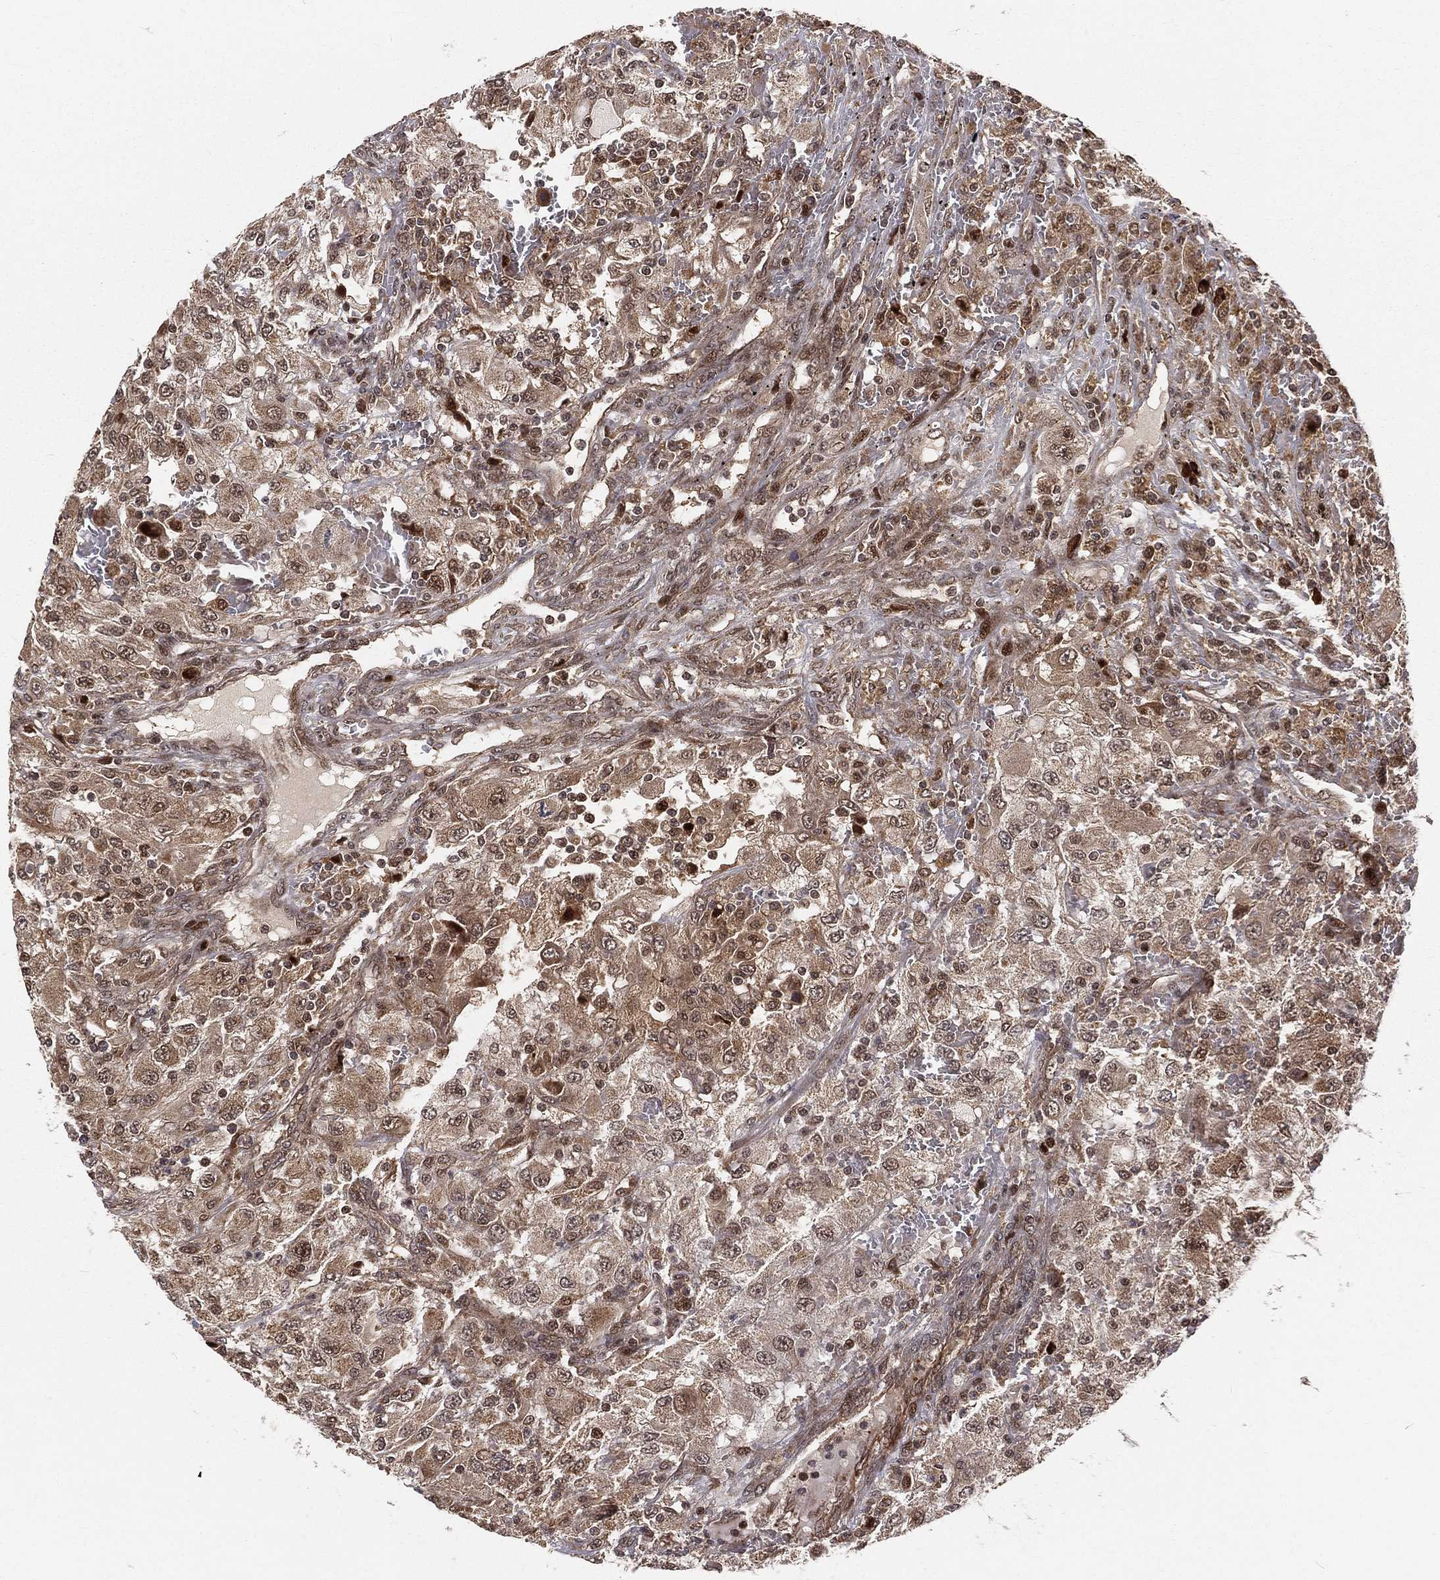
{"staining": {"intensity": "moderate", "quantity": "25%-75%", "location": "cytoplasmic/membranous"}, "tissue": "renal cancer", "cell_type": "Tumor cells", "image_type": "cancer", "snomed": [{"axis": "morphology", "description": "Adenocarcinoma, NOS"}, {"axis": "topography", "description": "Kidney"}], "caption": "Immunohistochemistry (IHC) staining of renal adenocarcinoma, which shows medium levels of moderate cytoplasmic/membranous positivity in approximately 25%-75% of tumor cells indicating moderate cytoplasmic/membranous protein staining. The staining was performed using DAB (brown) for protein detection and nuclei were counterstained in hematoxylin (blue).", "gene": "MDM2", "patient": {"sex": "female", "age": 67}}